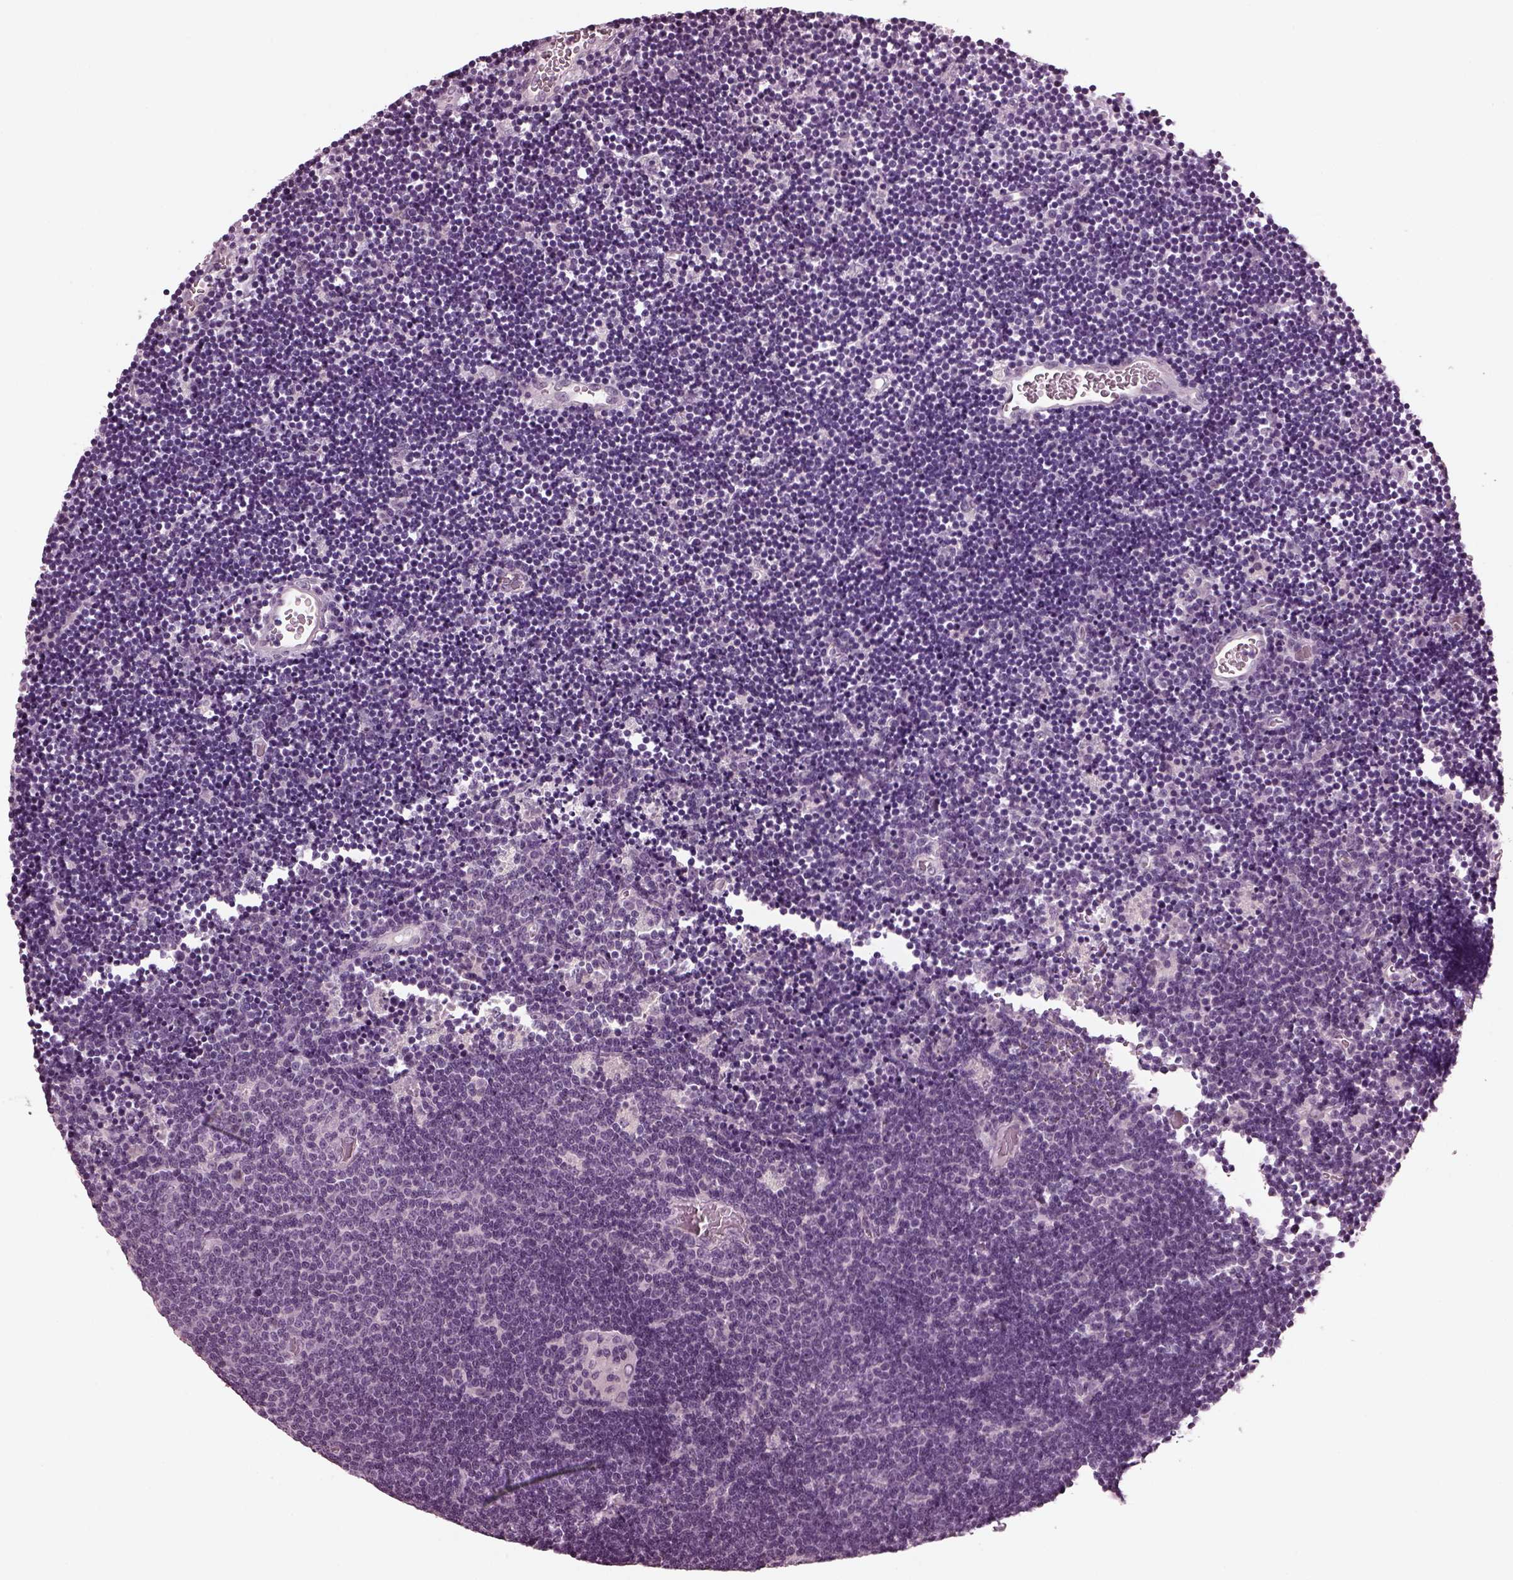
{"staining": {"intensity": "negative", "quantity": "none", "location": "none"}, "tissue": "lymphoma", "cell_type": "Tumor cells", "image_type": "cancer", "snomed": [{"axis": "morphology", "description": "Malignant lymphoma, non-Hodgkin's type, Low grade"}, {"axis": "topography", "description": "Brain"}], "caption": "Immunohistochemistry photomicrograph of neoplastic tissue: lymphoma stained with DAB (3,3'-diaminobenzidine) displays no significant protein positivity in tumor cells. (IHC, brightfield microscopy, high magnification).", "gene": "MIB2", "patient": {"sex": "female", "age": 66}}